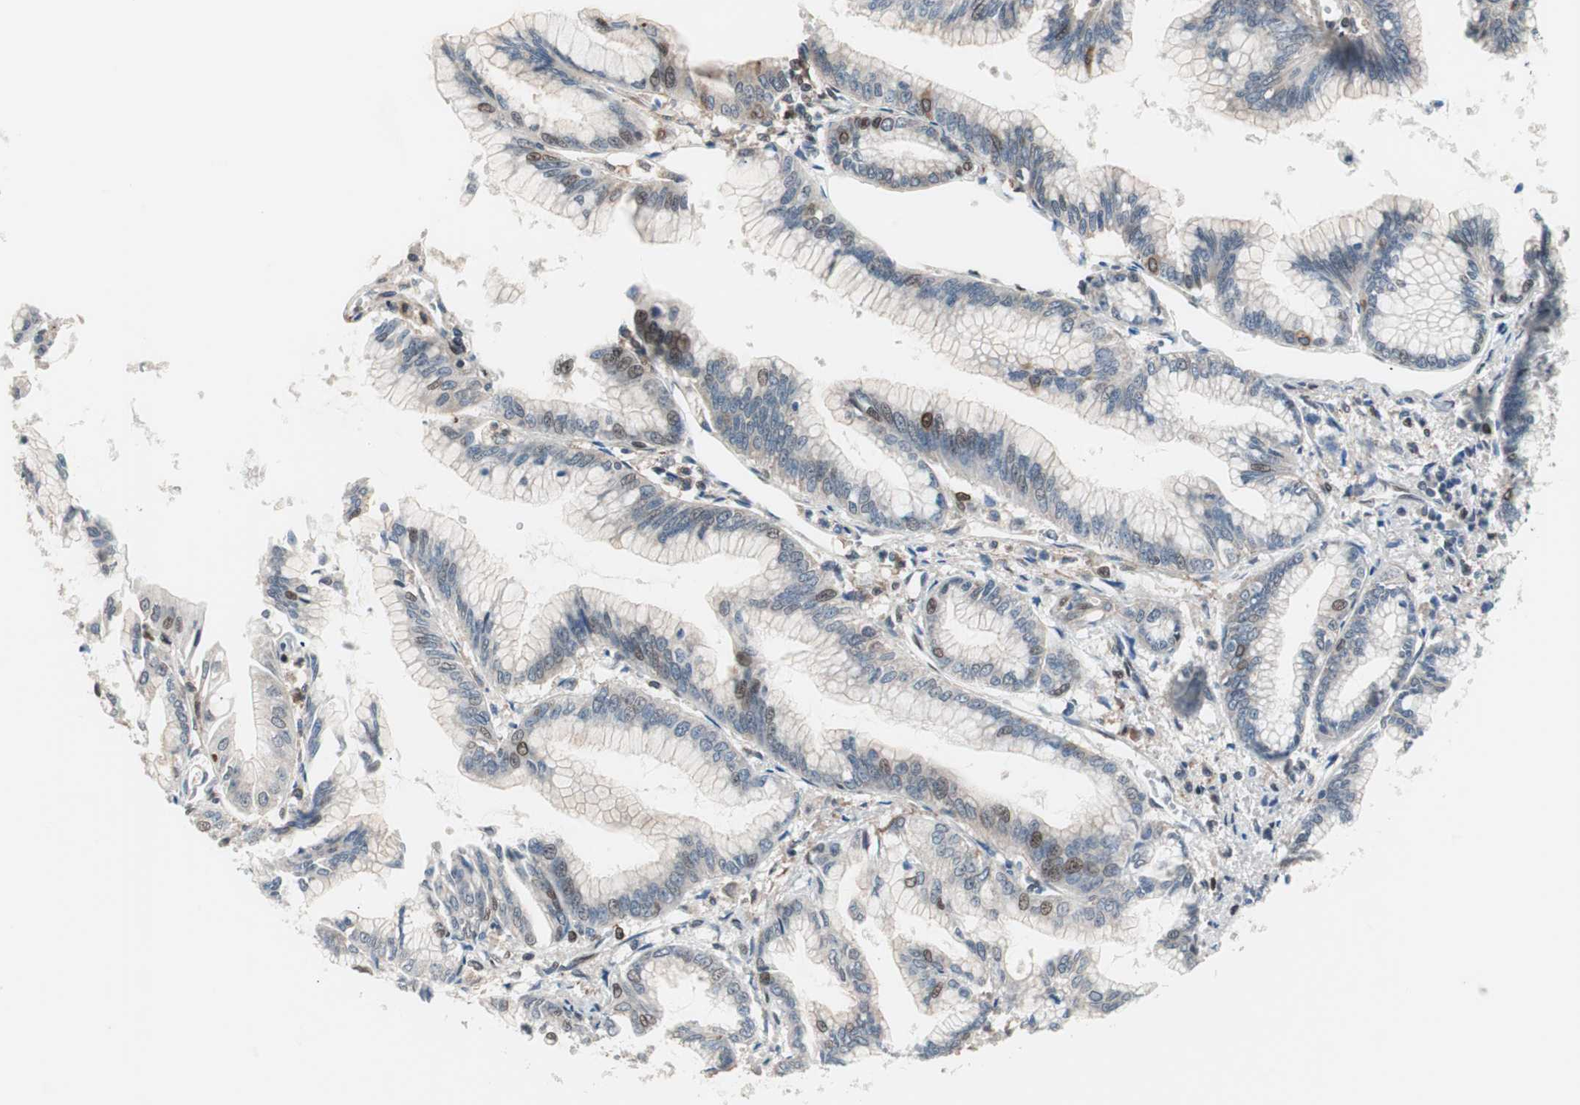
{"staining": {"intensity": "weak", "quantity": "<25%", "location": "nuclear"}, "tissue": "pancreatic cancer", "cell_type": "Tumor cells", "image_type": "cancer", "snomed": [{"axis": "morphology", "description": "Adenocarcinoma, NOS"}, {"axis": "topography", "description": "Pancreas"}], "caption": "Immunohistochemistry of adenocarcinoma (pancreatic) reveals no staining in tumor cells.", "gene": "POLH", "patient": {"sex": "female", "age": 64}}